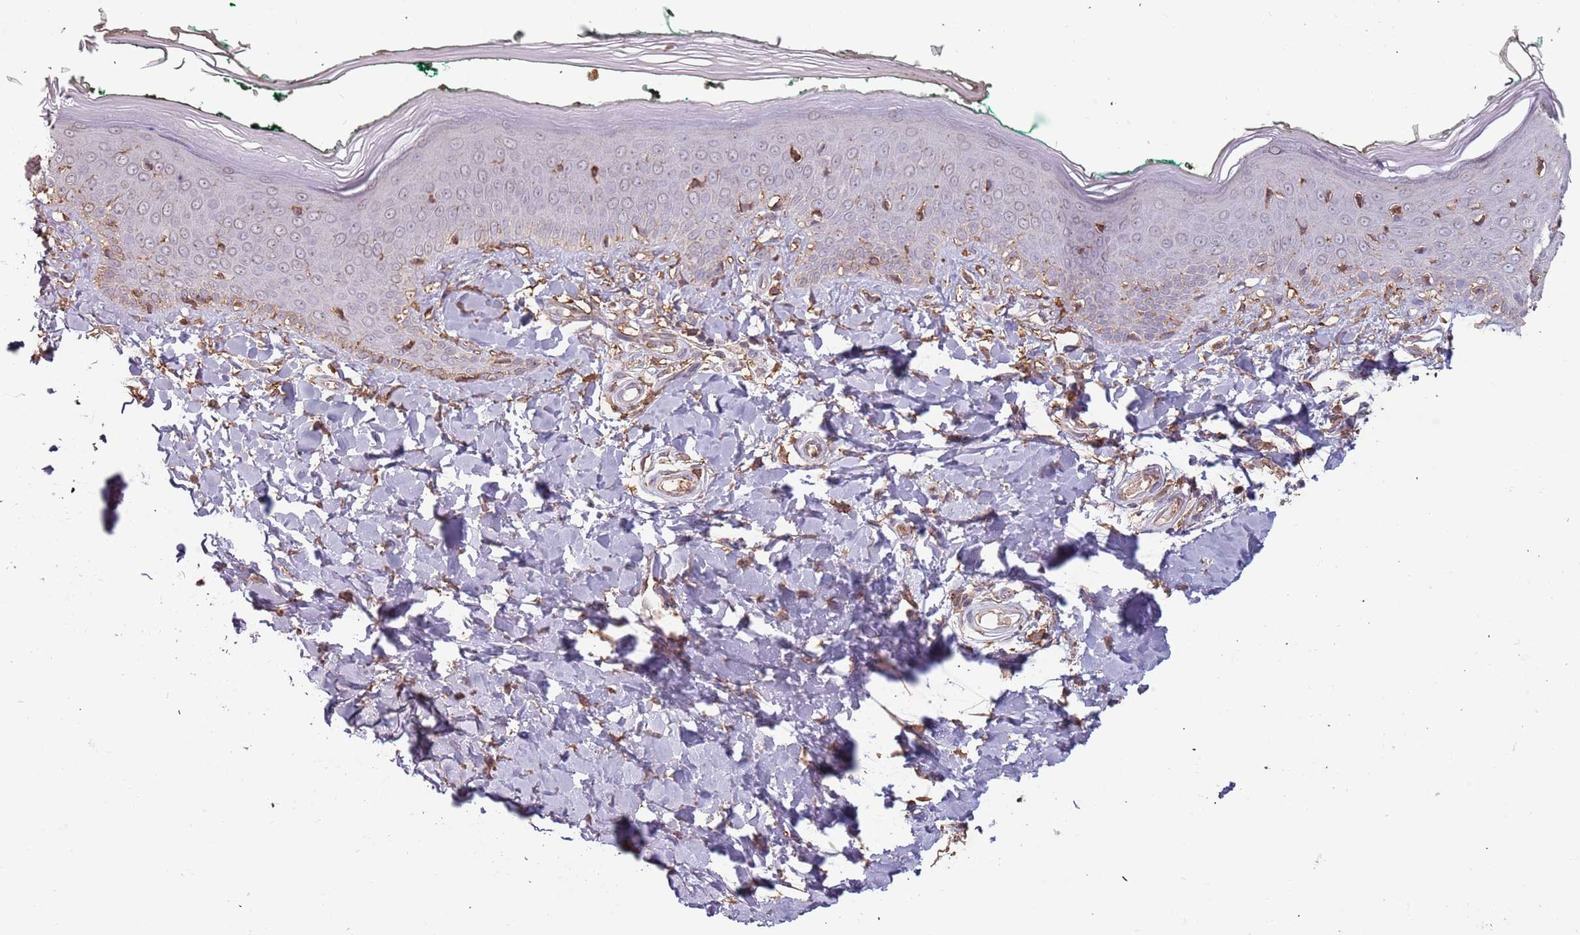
{"staining": {"intensity": "weak", "quantity": ">75%", "location": "cytoplasmic/membranous"}, "tissue": "skin", "cell_type": "Fibroblasts", "image_type": "normal", "snomed": [{"axis": "morphology", "description": "Normal tissue, NOS"}, {"axis": "morphology", "description": "Malignant melanoma, NOS"}, {"axis": "topography", "description": "Skin"}], "caption": "Skin stained with DAB (3,3'-diaminobenzidine) IHC exhibits low levels of weak cytoplasmic/membranous expression in approximately >75% of fibroblasts. (brown staining indicates protein expression, while blue staining denotes nuclei).", "gene": "ATOSB", "patient": {"sex": "male", "age": 62}}